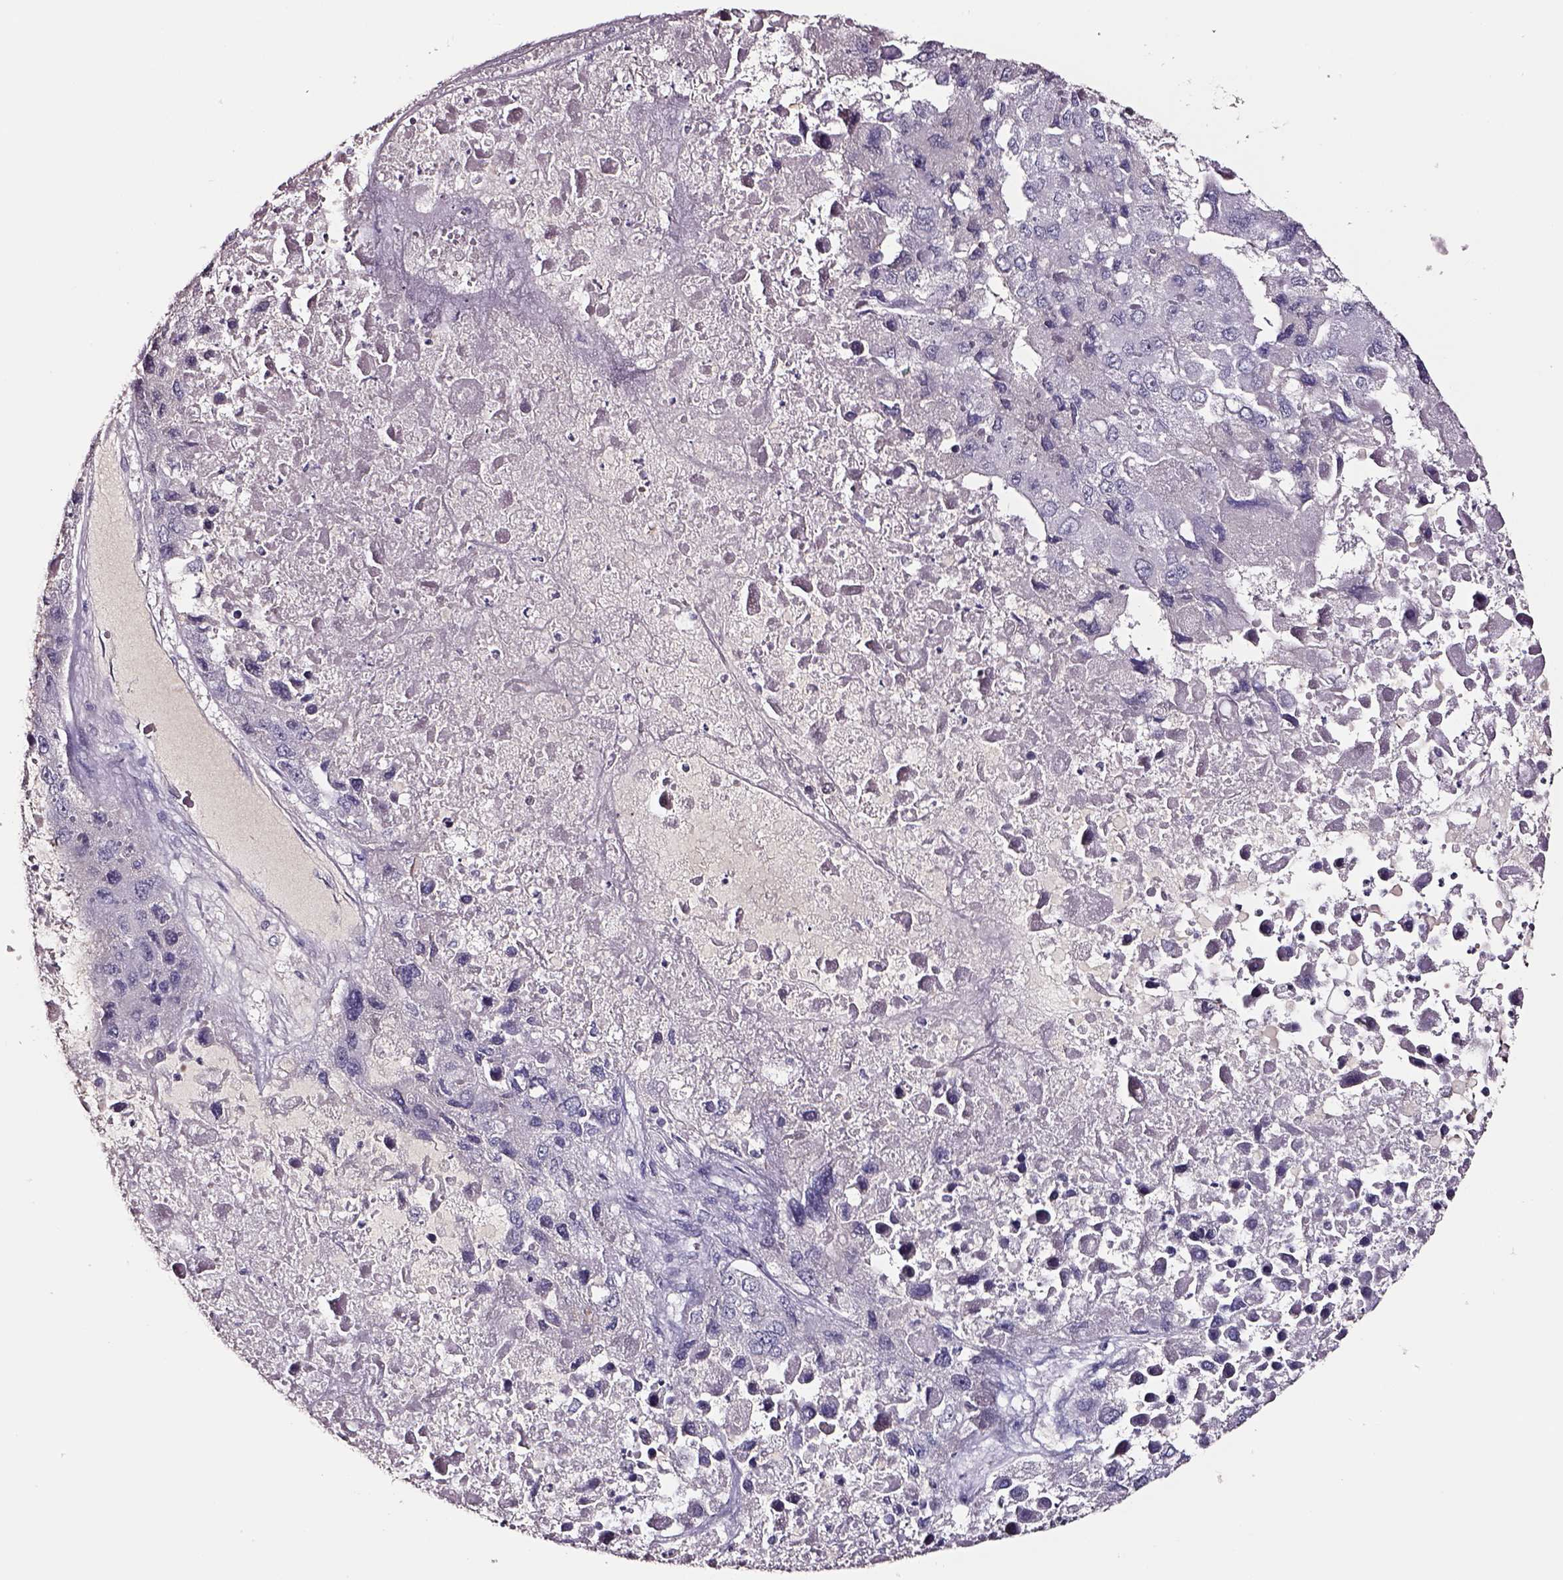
{"staining": {"intensity": "negative", "quantity": "none", "location": "none"}, "tissue": "liver cancer", "cell_type": "Tumor cells", "image_type": "cancer", "snomed": [{"axis": "morphology", "description": "Carcinoma, Hepatocellular, NOS"}, {"axis": "topography", "description": "Liver"}], "caption": "This is an immunohistochemistry (IHC) histopathology image of human liver hepatocellular carcinoma. There is no staining in tumor cells.", "gene": "SMIM17", "patient": {"sex": "female", "age": 41}}